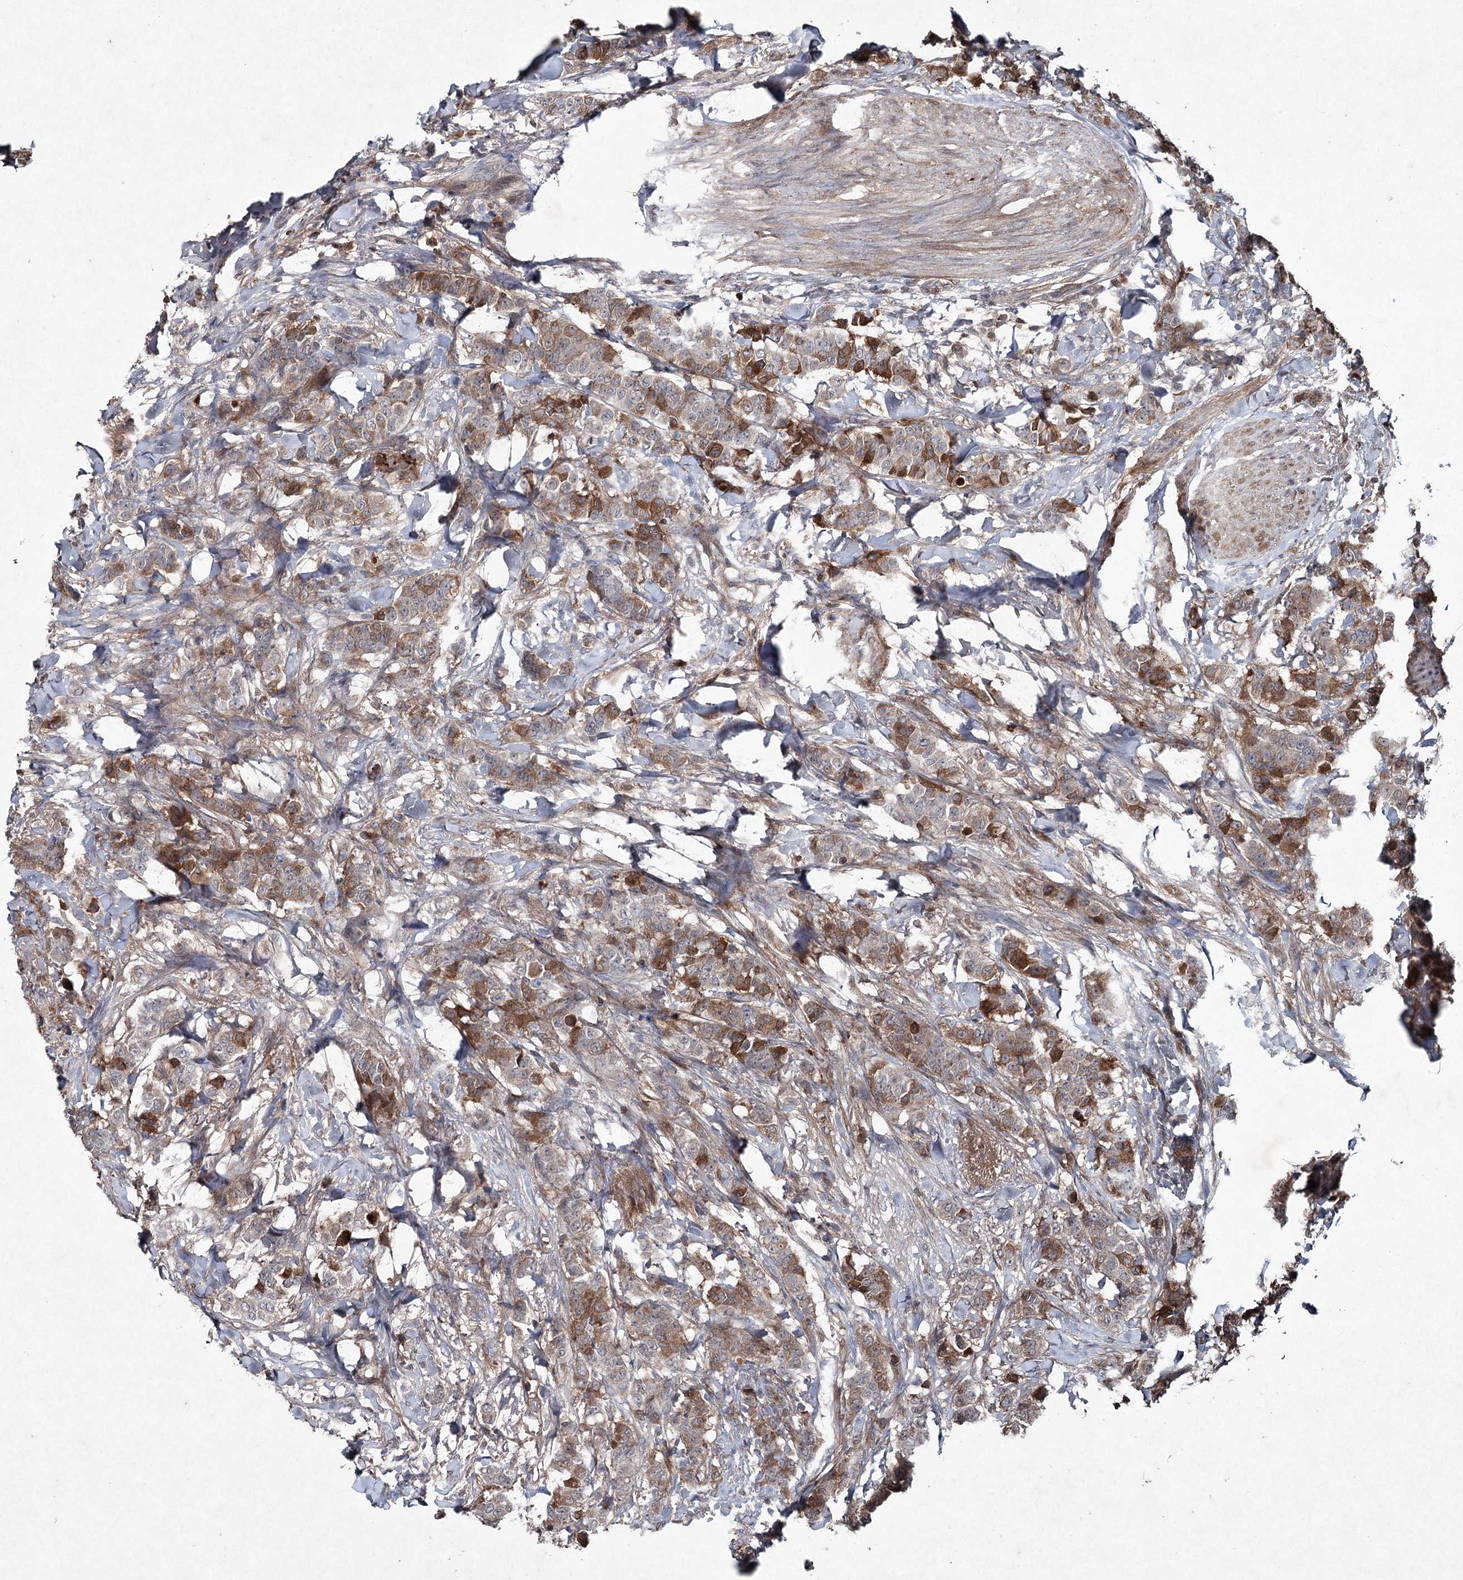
{"staining": {"intensity": "moderate", "quantity": ">75%", "location": "cytoplasmic/membranous"}, "tissue": "breast cancer", "cell_type": "Tumor cells", "image_type": "cancer", "snomed": [{"axis": "morphology", "description": "Duct carcinoma"}, {"axis": "topography", "description": "Breast"}], "caption": "A high-resolution image shows immunohistochemistry (IHC) staining of breast cancer (intraductal carcinoma), which exhibits moderate cytoplasmic/membranous staining in about >75% of tumor cells.", "gene": "PGLYRP2", "patient": {"sex": "female", "age": 40}}